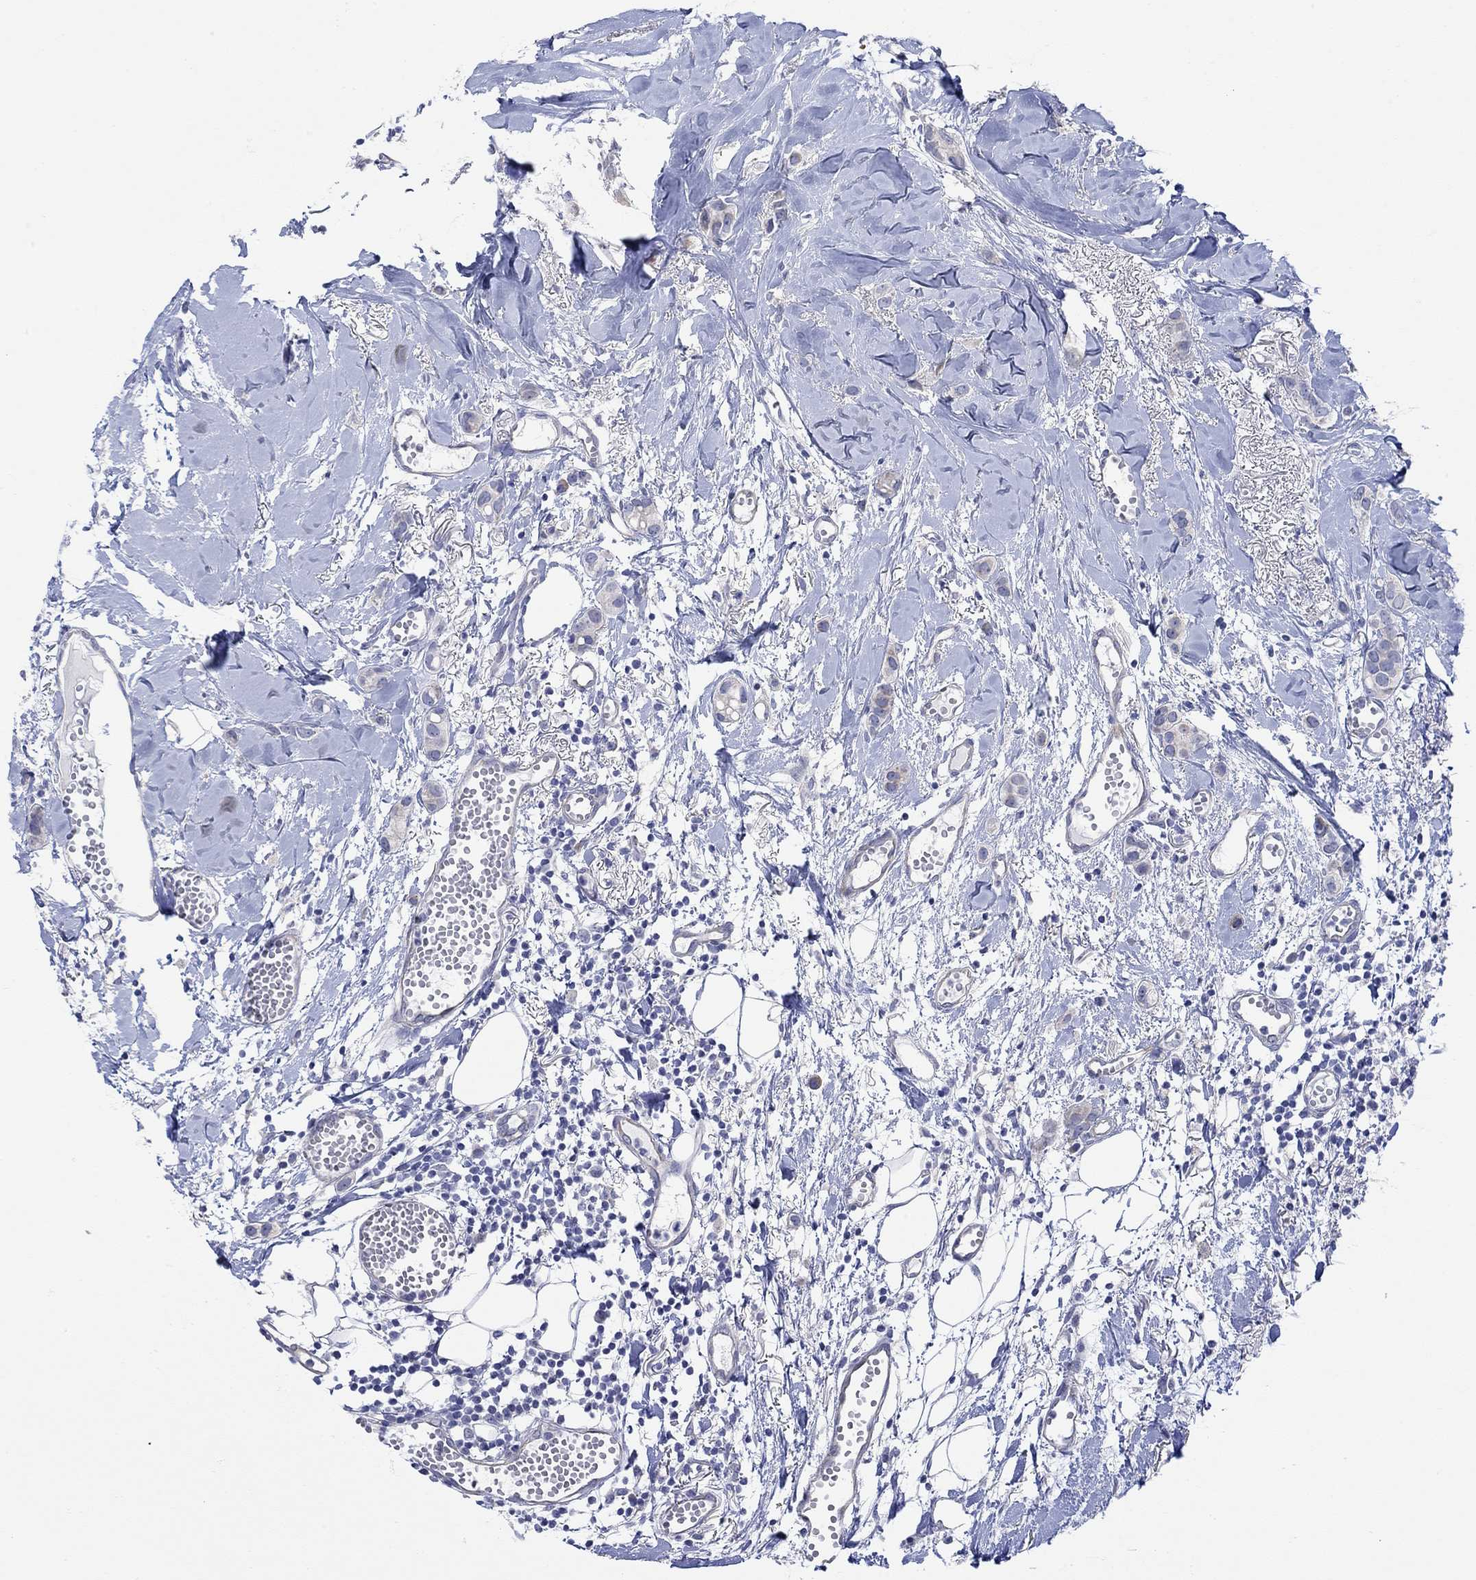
{"staining": {"intensity": "negative", "quantity": "none", "location": "none"}, "tissue": "breast cancer", "cell_type": "Tumor cells", "image_type": "cancer", "snomed": [{"axis": "morphology", "description": "Duct carcinoma"}, {"axis": "topography", "description": "Breast"}], "caption": "Immunohistochemical staining of human breast cancer shows no significant expression in tumor cells.", "gene": "KRT222", "patient": {"sex": "female", "age": 85}}